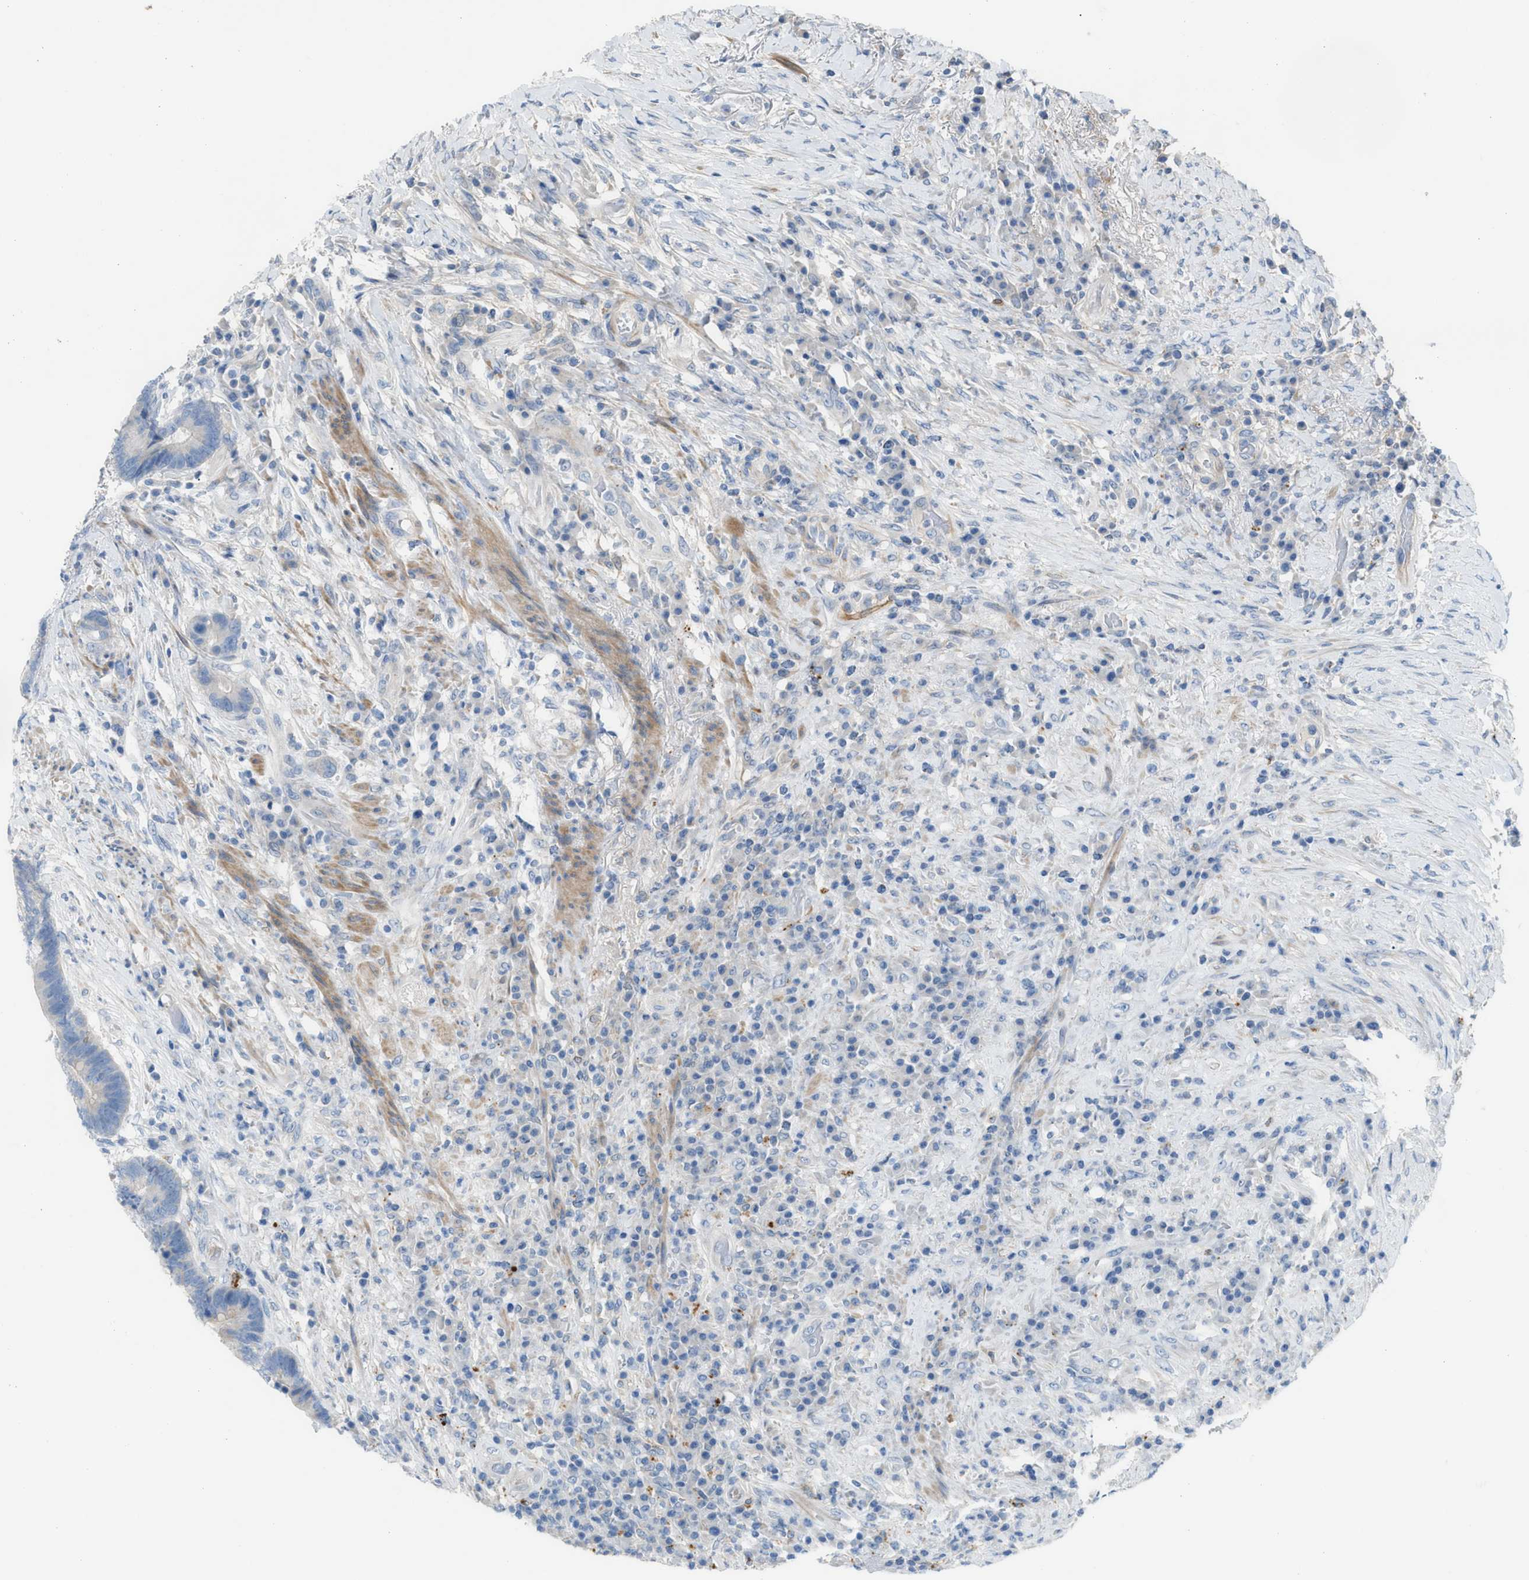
{"staining": {"intensity": "negative", "quantity": "none", "location": "none"}, "tissue": "colorectal cancer", "cell_type": "Tumor cells", "image_type": "cancer", "snomed": [{"axis": "morphology", "description": "Adenocarcinoma, NOS"}, {"axis": "topography", "description": "Rectum"}], "caption": "Adenocarcinoma (colorectal) was stained to show a protein in brown. There is no significant expression in tumor cells.", "gene": "ASPA", "patient": {"sex": "female", "age": 89}}